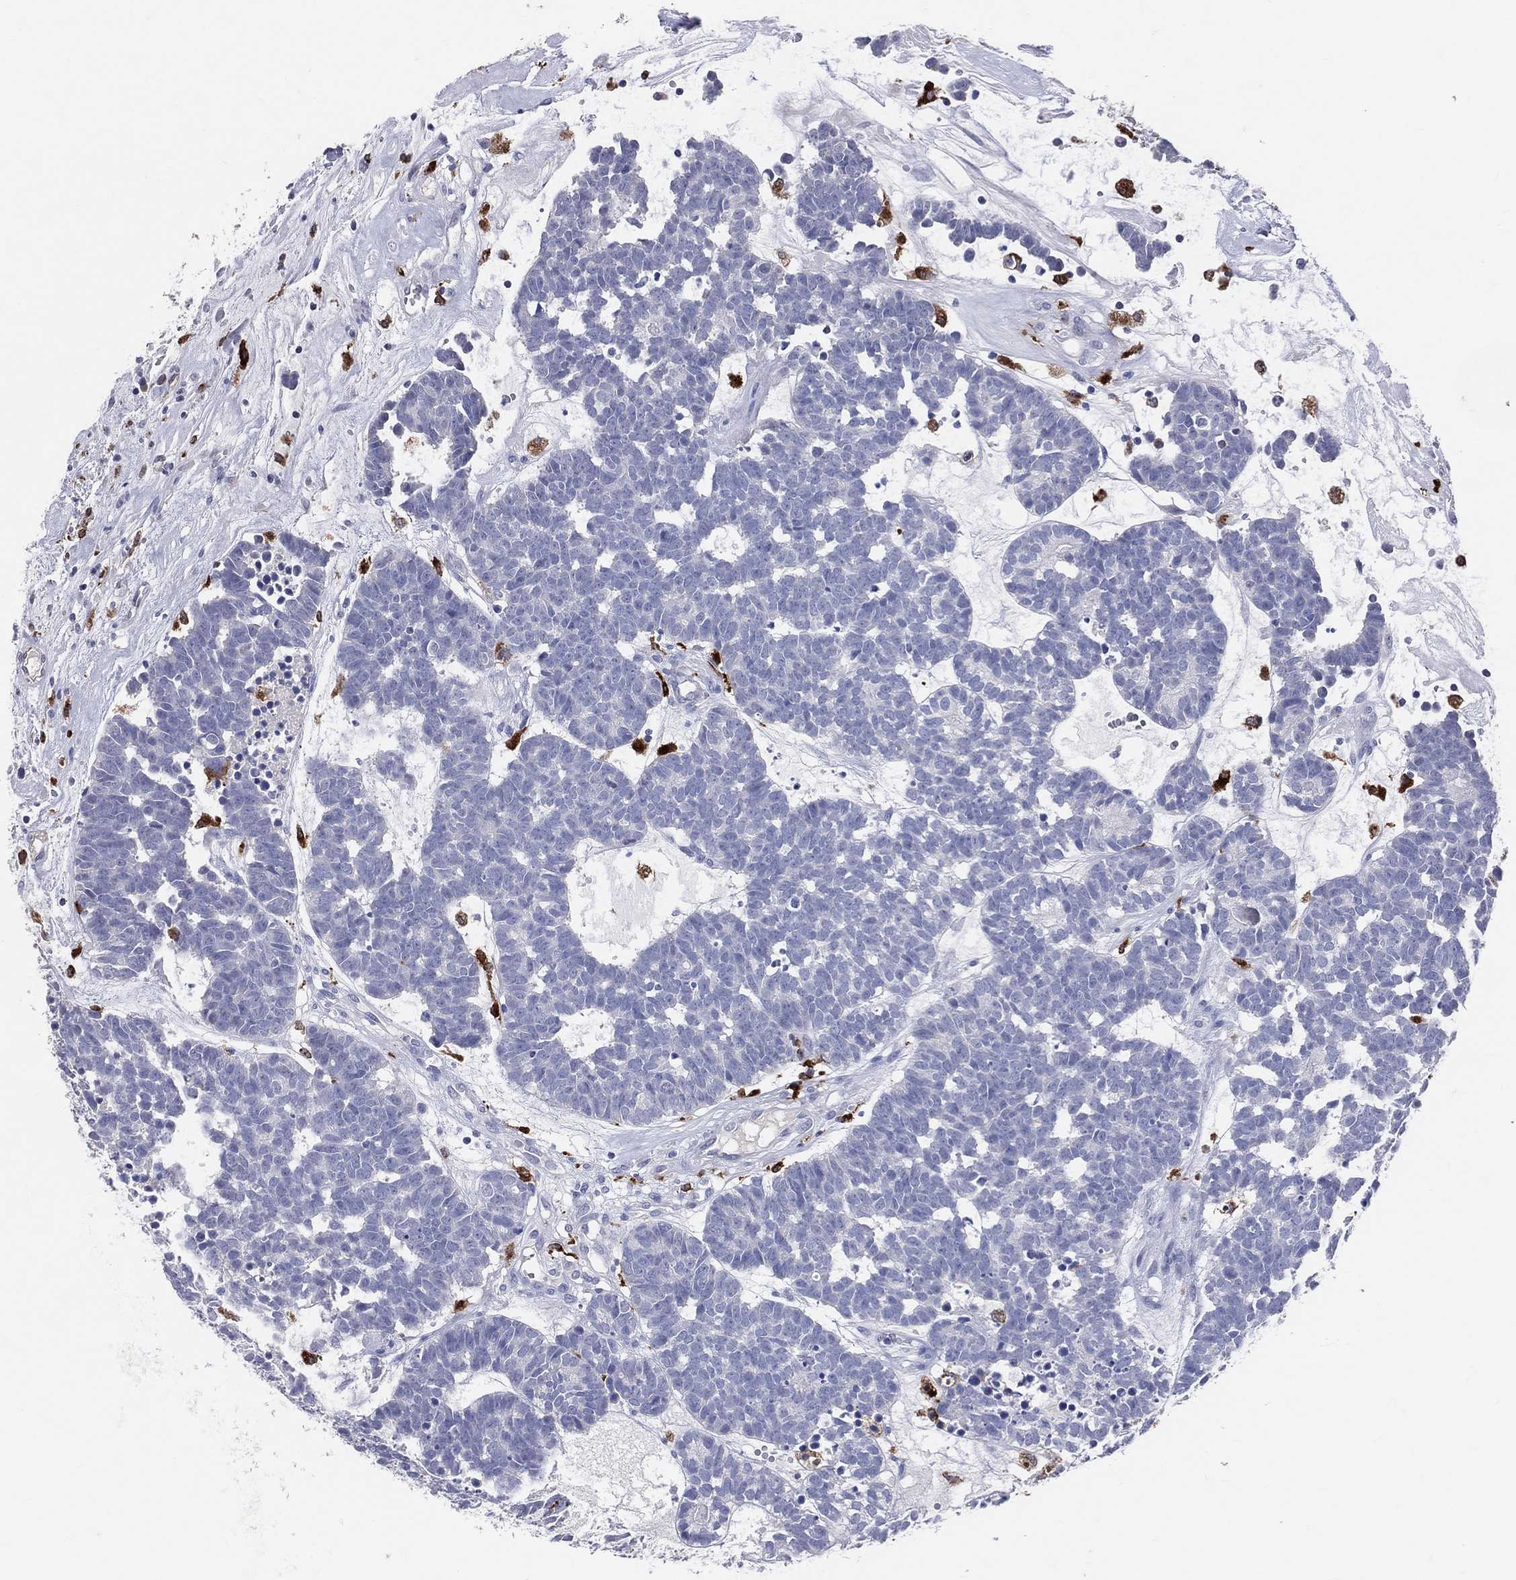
{"staining": {"intensity": "negative", "quantity": "none", "location": "none"}, "tissue": "head and neck cancer", "cell_type": "Tumor cells", "image_type": "cancer", "snomed": [{"axis": "morphology", "description": "Adenocarcinoma, NOS"}, {"axis": "topography", "description": "Head-Neck"}], "caption": "High magnification brightfield microscopy of head and neck cancer (adenocarcinoma) stained with DAB (3,3'-diaminobenzidine) (brown) and counterstained with hematoxylin (blue): tumor cells show no significant staining.", "gene": "CD74", "patient": {"sex": "female", "age": 81}}